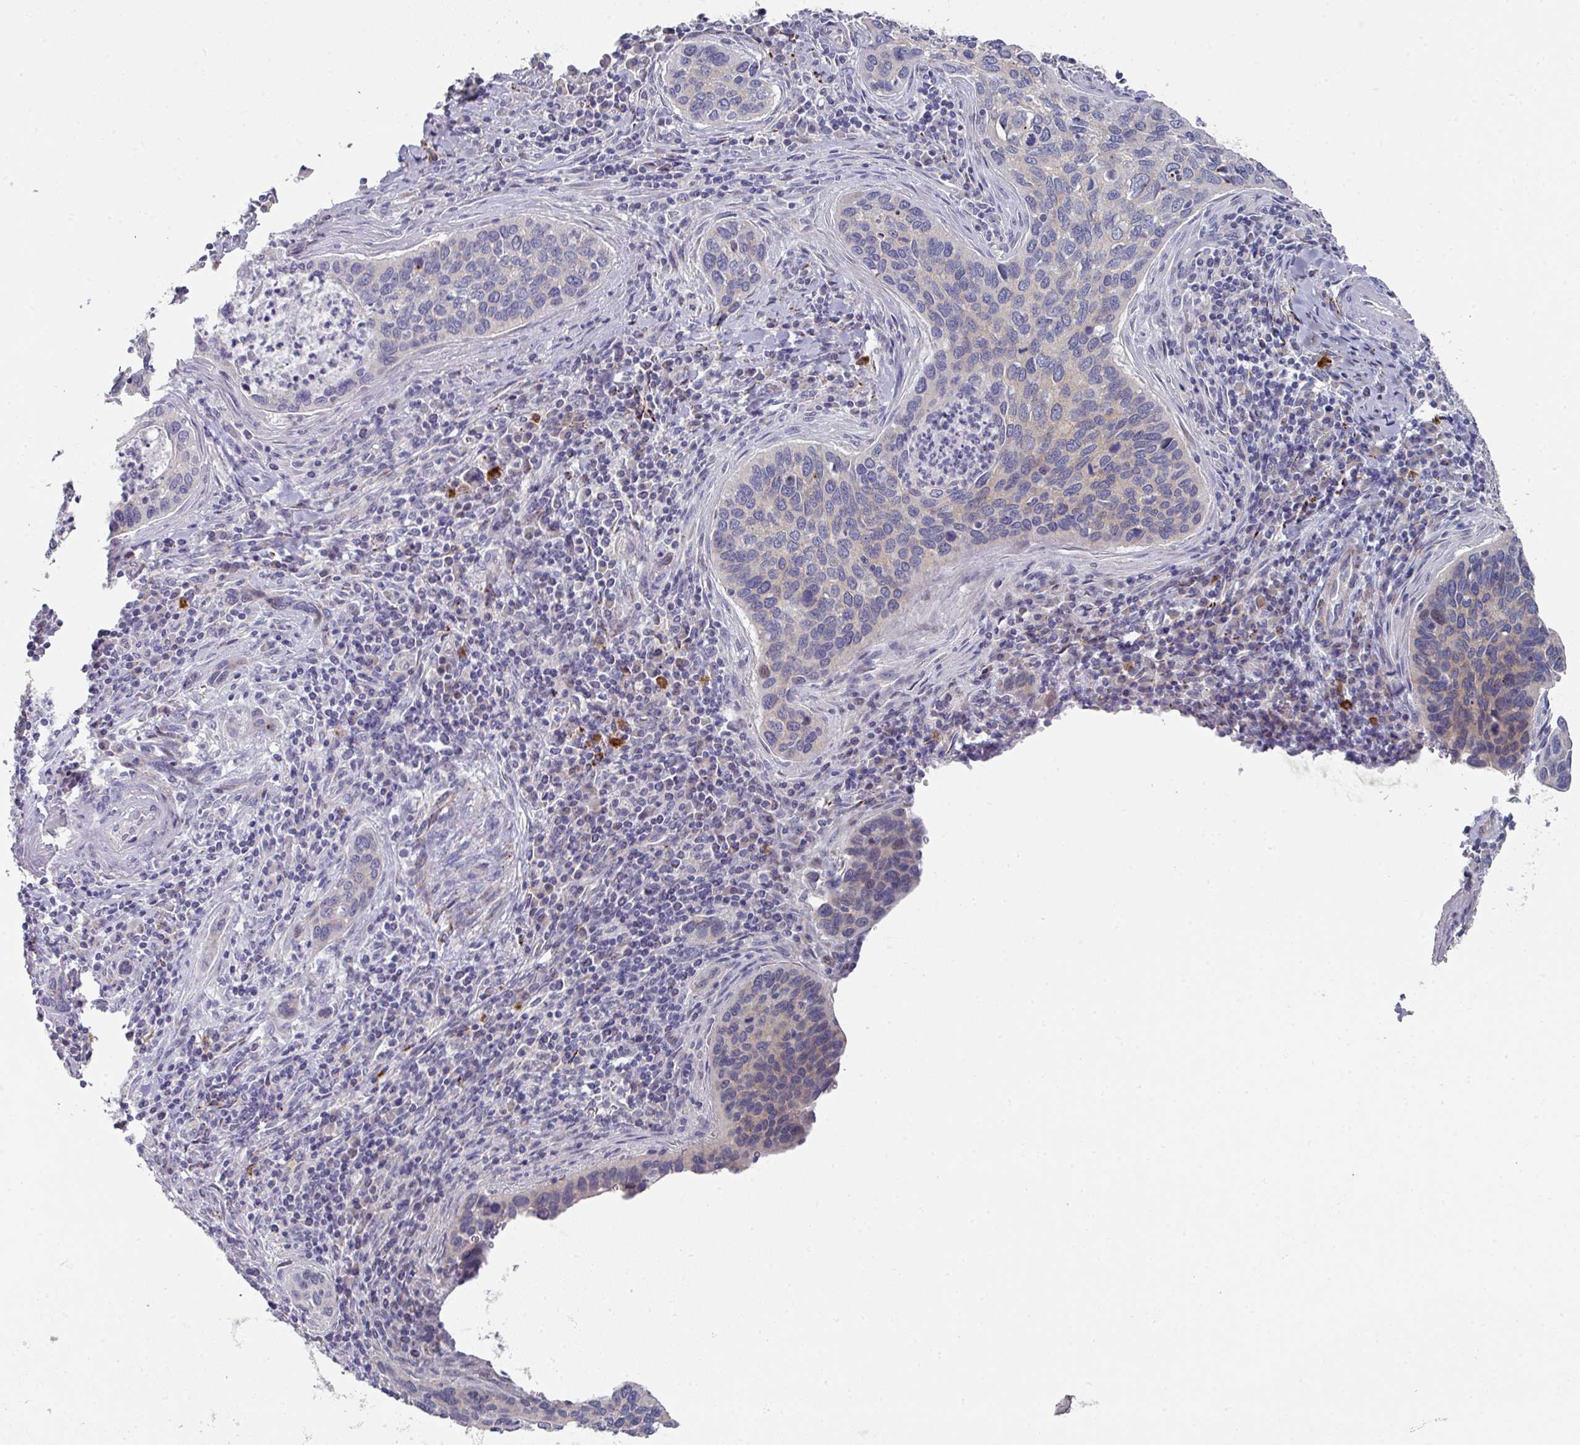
{"staining": {"intensity": "negative", "quantity": "none", "location": "none"}, "tissue": "cervical cancer", "cell_type": "Tumor cells", "image_type": "cancer", "snomed": [{"axis": "morphology", "description": "Squamous cell carcinoma, NOS"}, {"axis": "topography", "description": "Cervix"}], "caption": "An immunohistochemistry (IHC) photomicrograph of cervical cancer (squamous cell carcinoma) is shown. There is no staining in tumor cells of cervical cancer (squamous cell carcinoma).", "gene": "NT5C1A", "patient": {"sex": "female", "age": 53}}